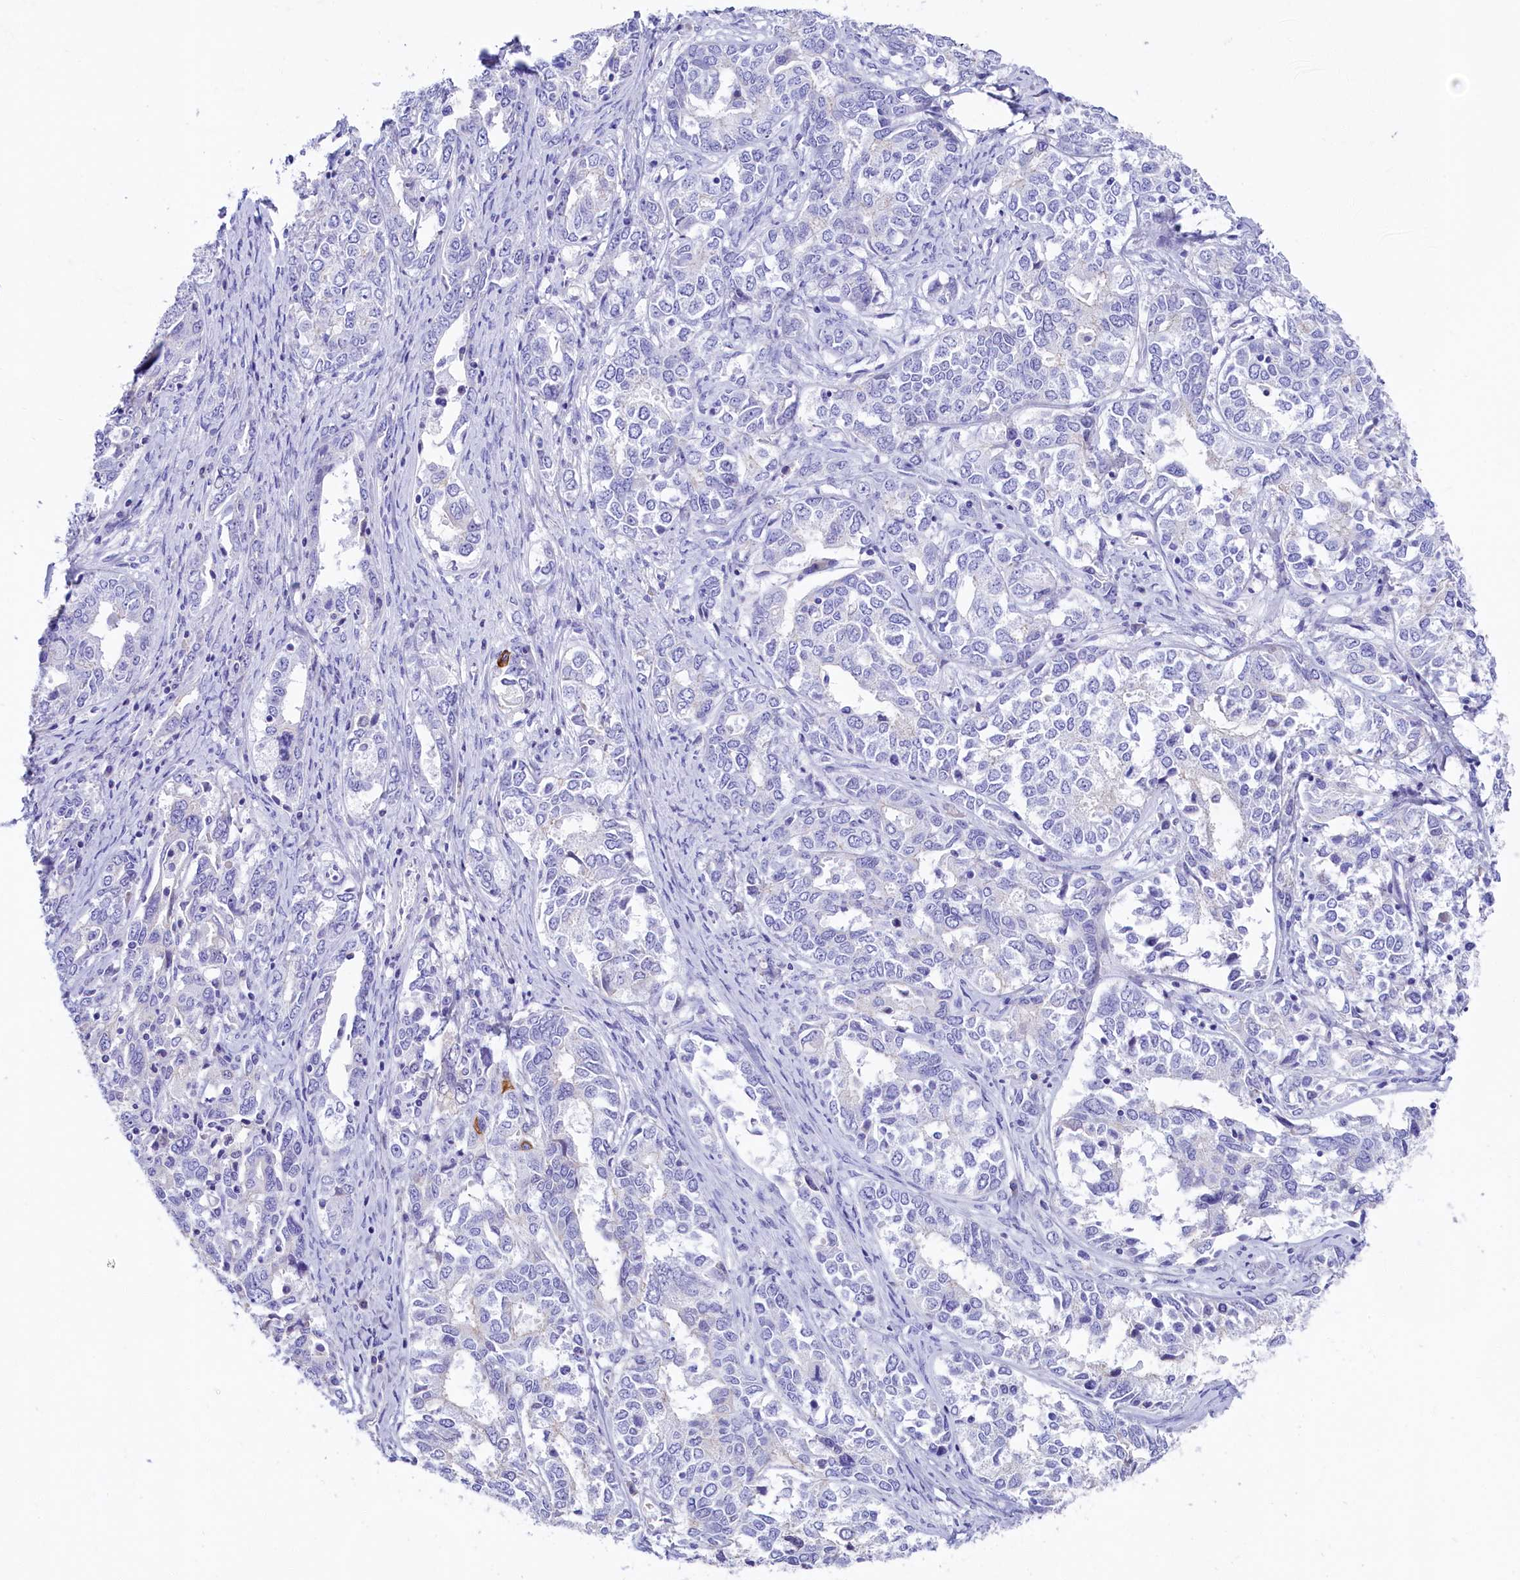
{"staining": {"intensity": "negative", "quantity": "none", "location": "none"}, "tissue": "ovarian cancer", "cell_type": "Tumor cells", "image_type": "cancer", "snomed": [{"axis": "morphology", "description": "Carcinoma, endometroid"}, {"axis": "topography", "description": "Ovary"}], "caption": "Immunohistochemistry (IHC) photomicrograph of ovarian cancer (endometroid carcinoma) stained for a protein (brown), which demonstrates no staining in tumor cells. (Brightfield microscopy of DAB (3,3'-diaminobenzidine) immunohistochemistry at high magnification).", "gene": "SULT2A1", "patient": {"sex": "female", "age": 62}}